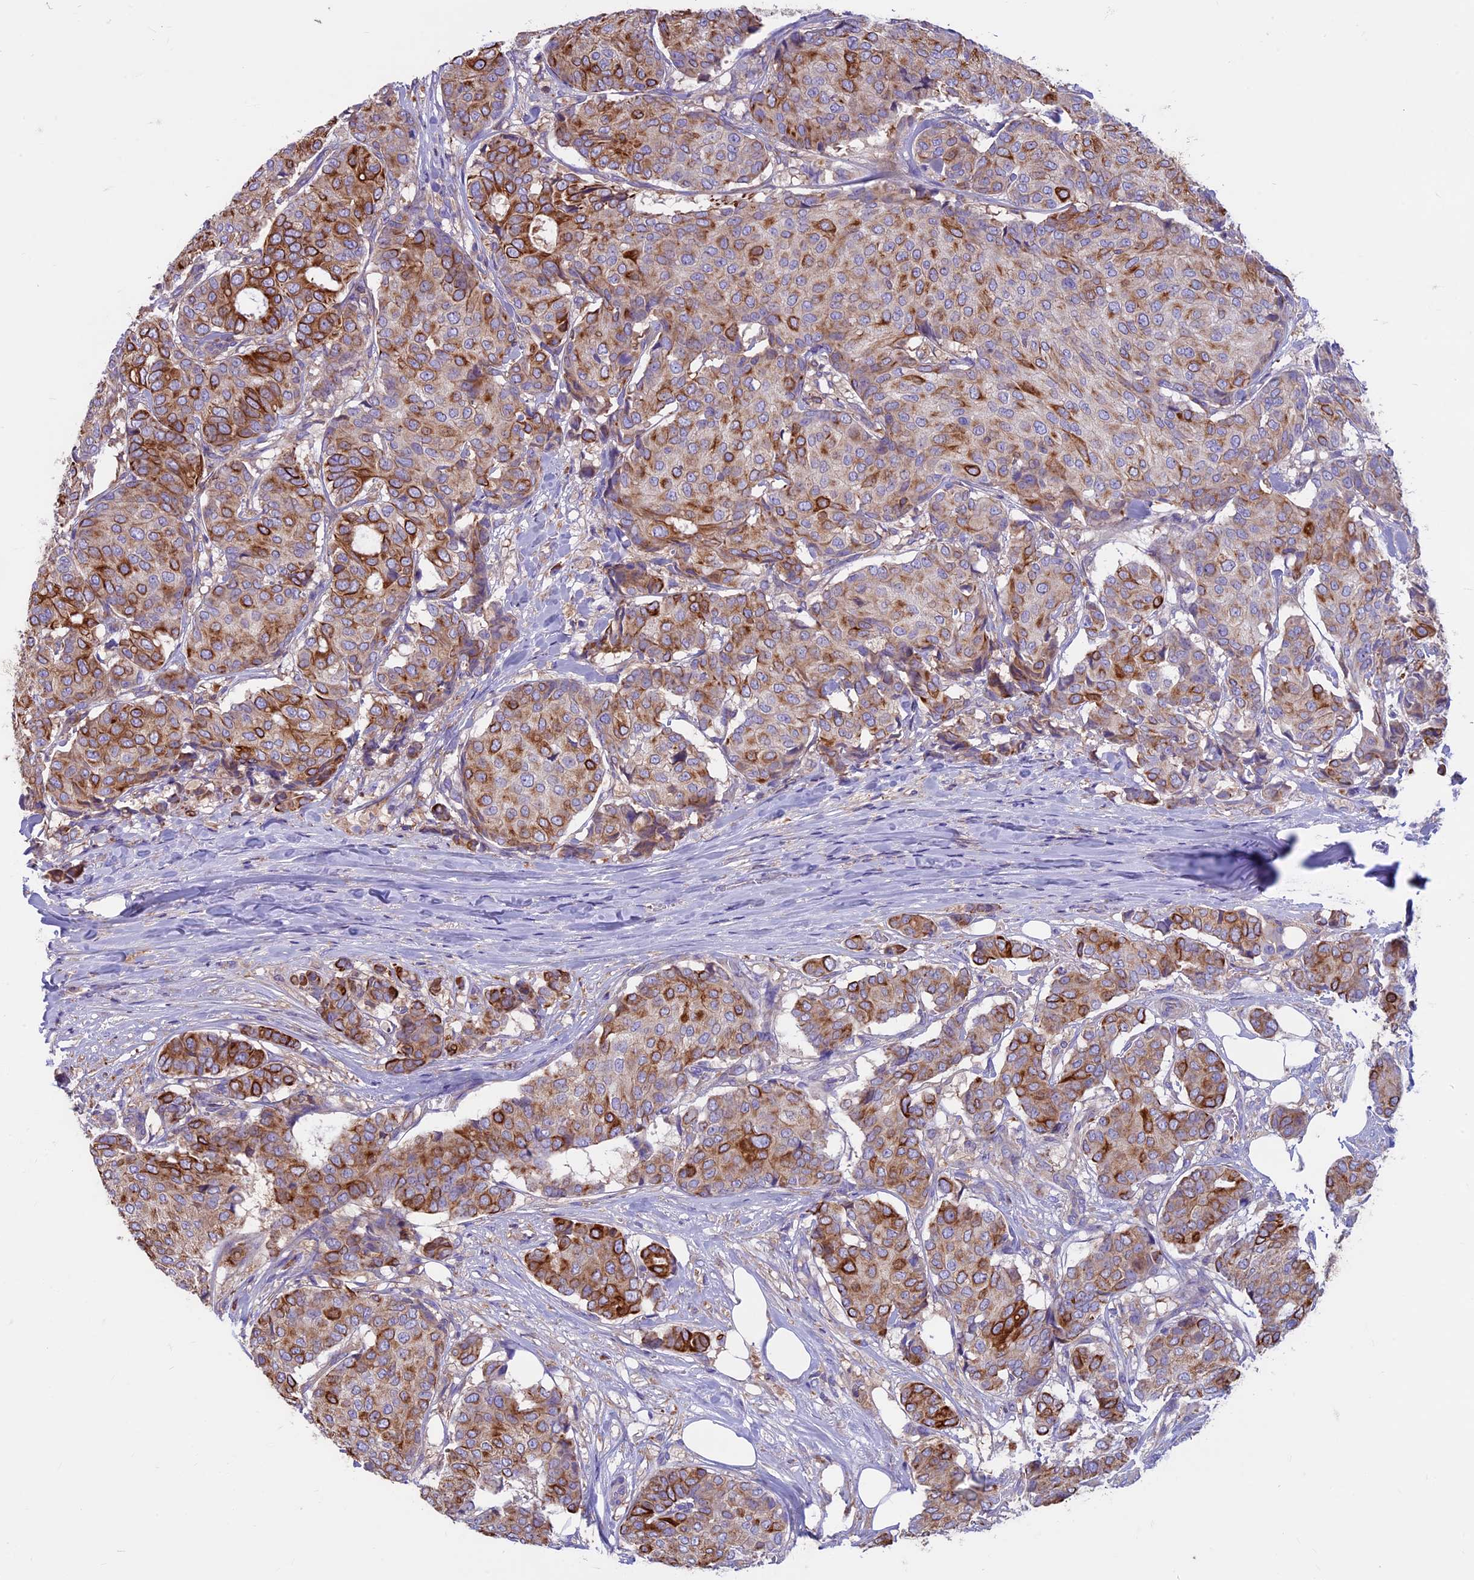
{"staining": {"intensity": "strong", "quantity": "25%-75%", "location": "cytoplasmic/membranous"}, "tissue": "breast cancer", "cell_type": "Tumor cells", "image_type": "cancer", "snomed": [{"axis": "morphology", "description": "Duct carcinoma"}, {"axis": "topography", "description": "Breast"}], "caption": "Breast cancer stained for a protein (brown) exhibits strong cytoplasmic/membranous positive staining in about 25%-75% of tumor cells.", "gene": "CDAN1", "patient": {"sex": "female", "age": 75}}